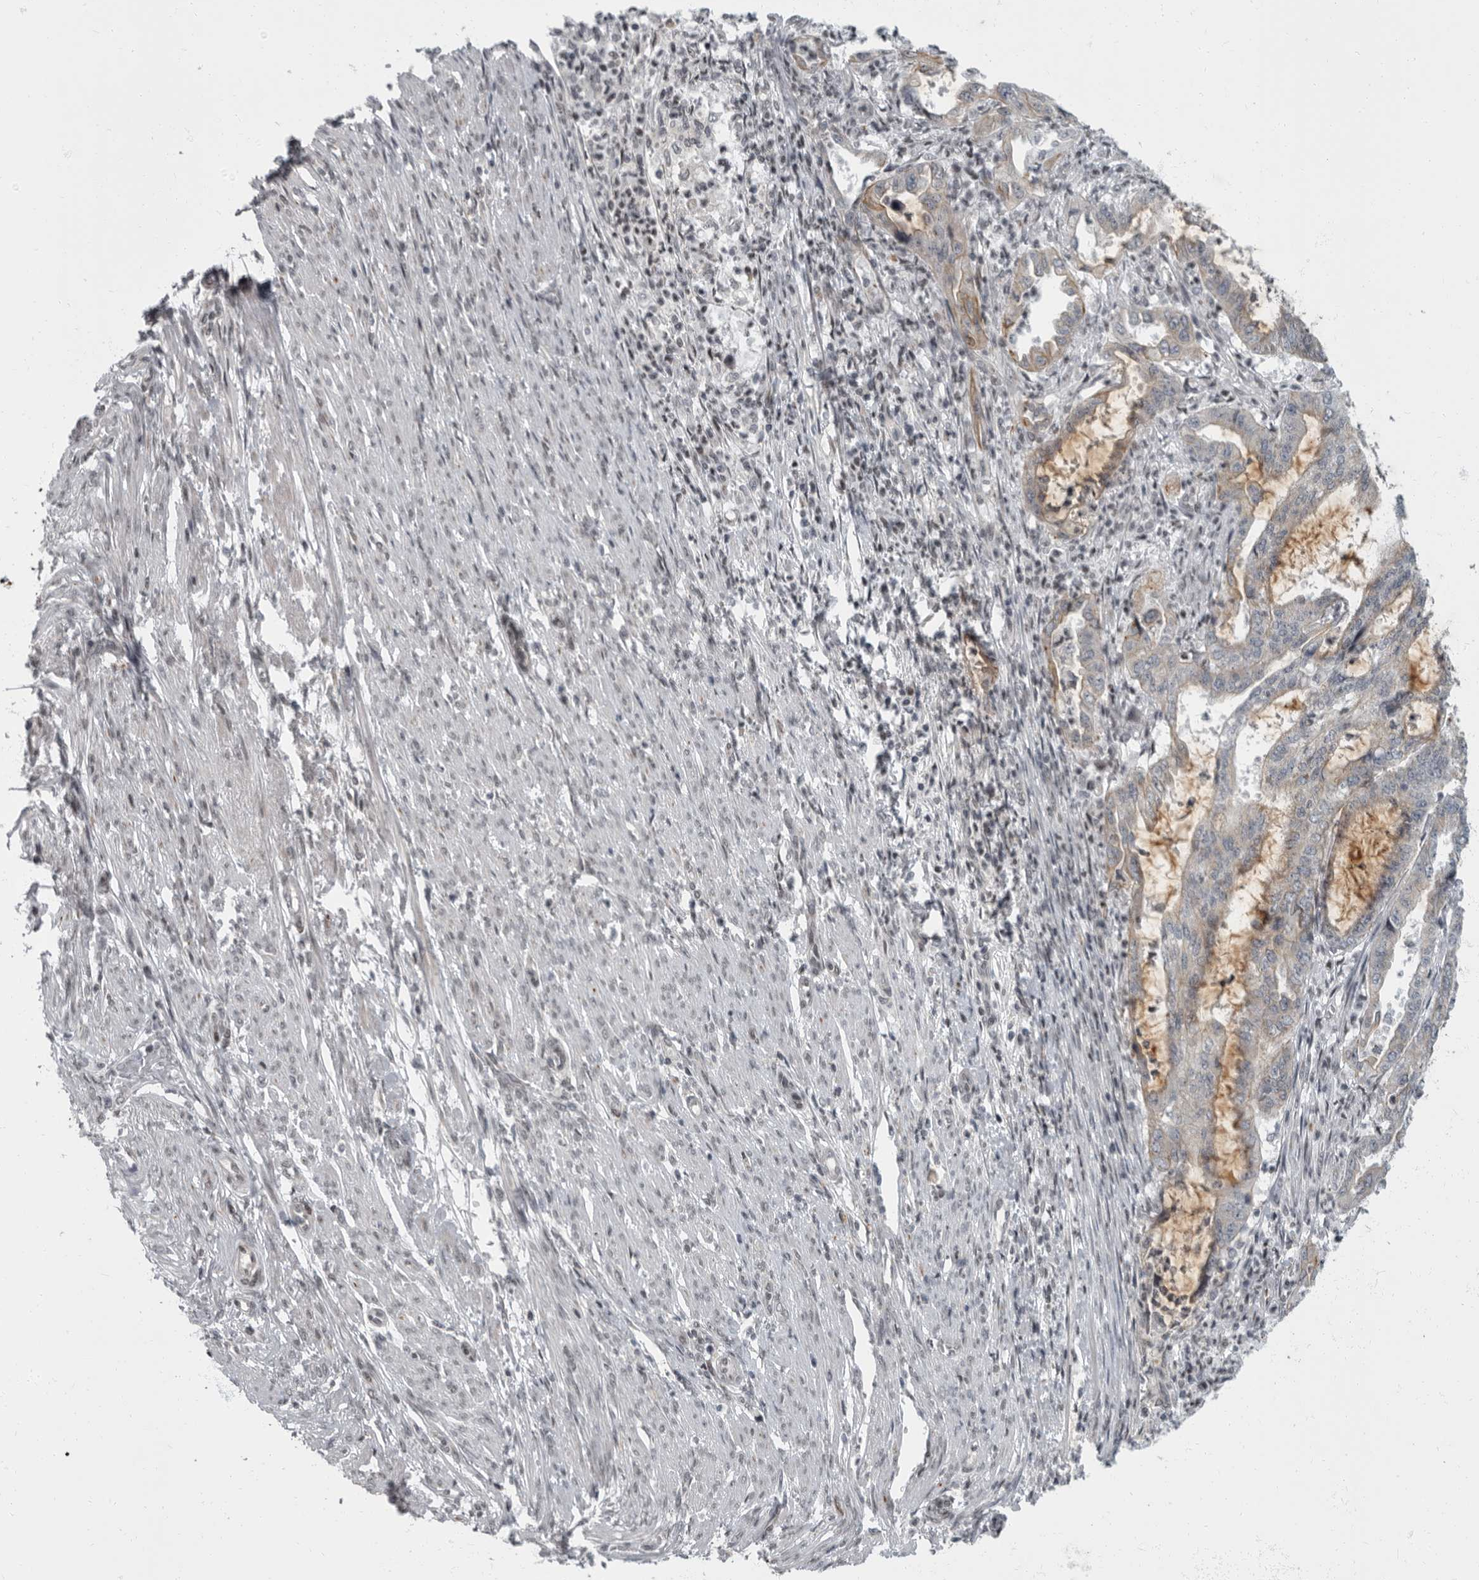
{"staining": {"intensity": "weak", "quantity": "<25%", "location": "cytoplasmic/membranous"}, "tissue": "endometrial cancer", "cell_type": "Tumor cells", "image_type": "cancer", "snomed": [{"axis": "morphology", "description": "Adenocarcinoma, NOS"}, {"axis": "topography", "description": "Endometrium"}], "caption": "This is an immunohistochemistry (IHC) histopathology image of endometrial cancer. There is no staining in tumor cells.", "gene": "EVI5", "patient": {"sex": "female", "age": 51}}